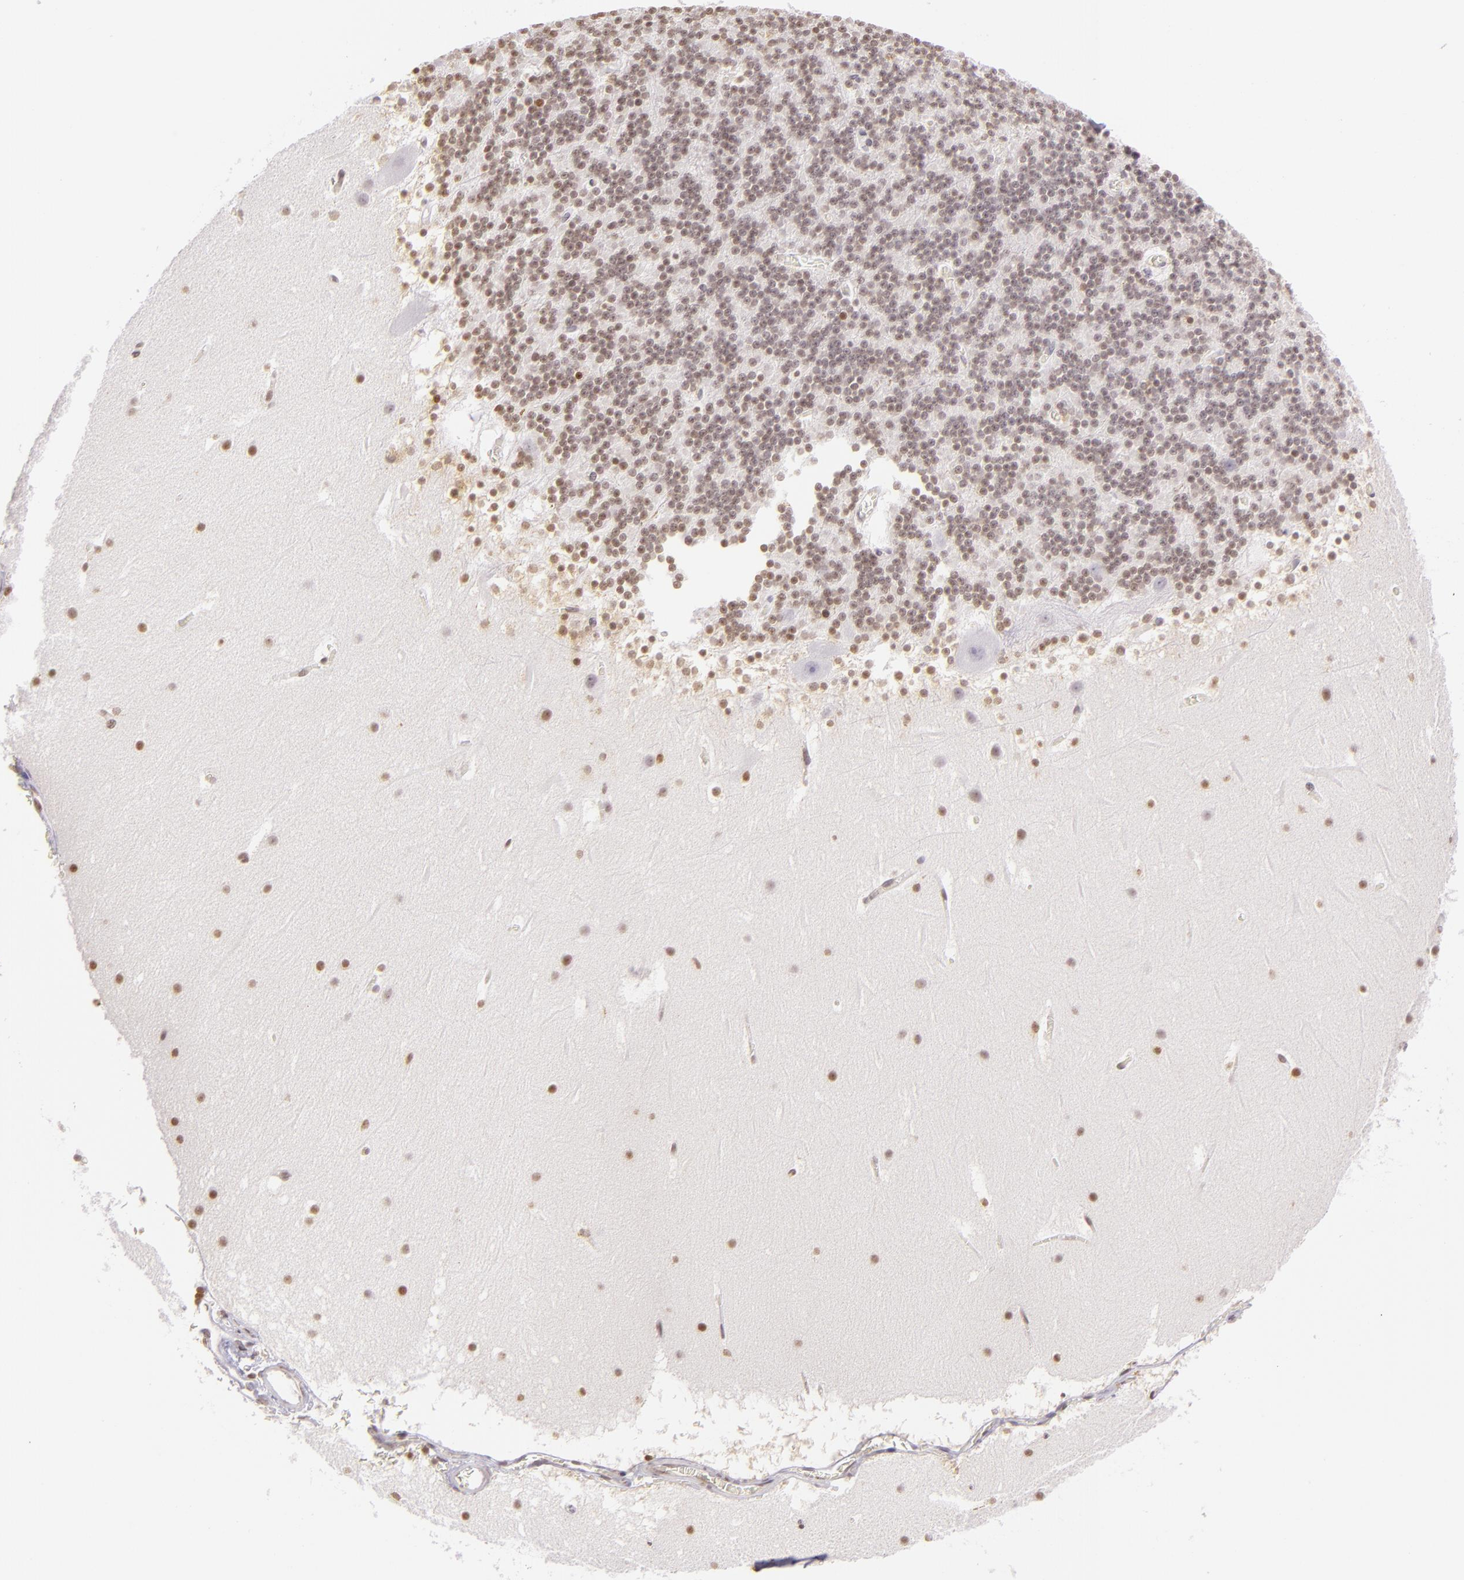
{"staining": {"intensity": "moderate", "quantity": ">75%", "location": "nuclear"}, "tissue": "cerebellum", "cell_type": "Cells in granular layer", "image_type": "normal", "snomed": [{"axis": "morphology", "description": "Normal tissue, NOS"}, {"axis": "topography", "description": "Cerebellum"}], "caption": "This micrograph shows IHC staining of benign cerebellum, with medium moderate nuclear expression in approximately >75% of cells in granular layer.", "gene": "ENSG00000290315", "patient": {"sex": "male", "age": 45}}